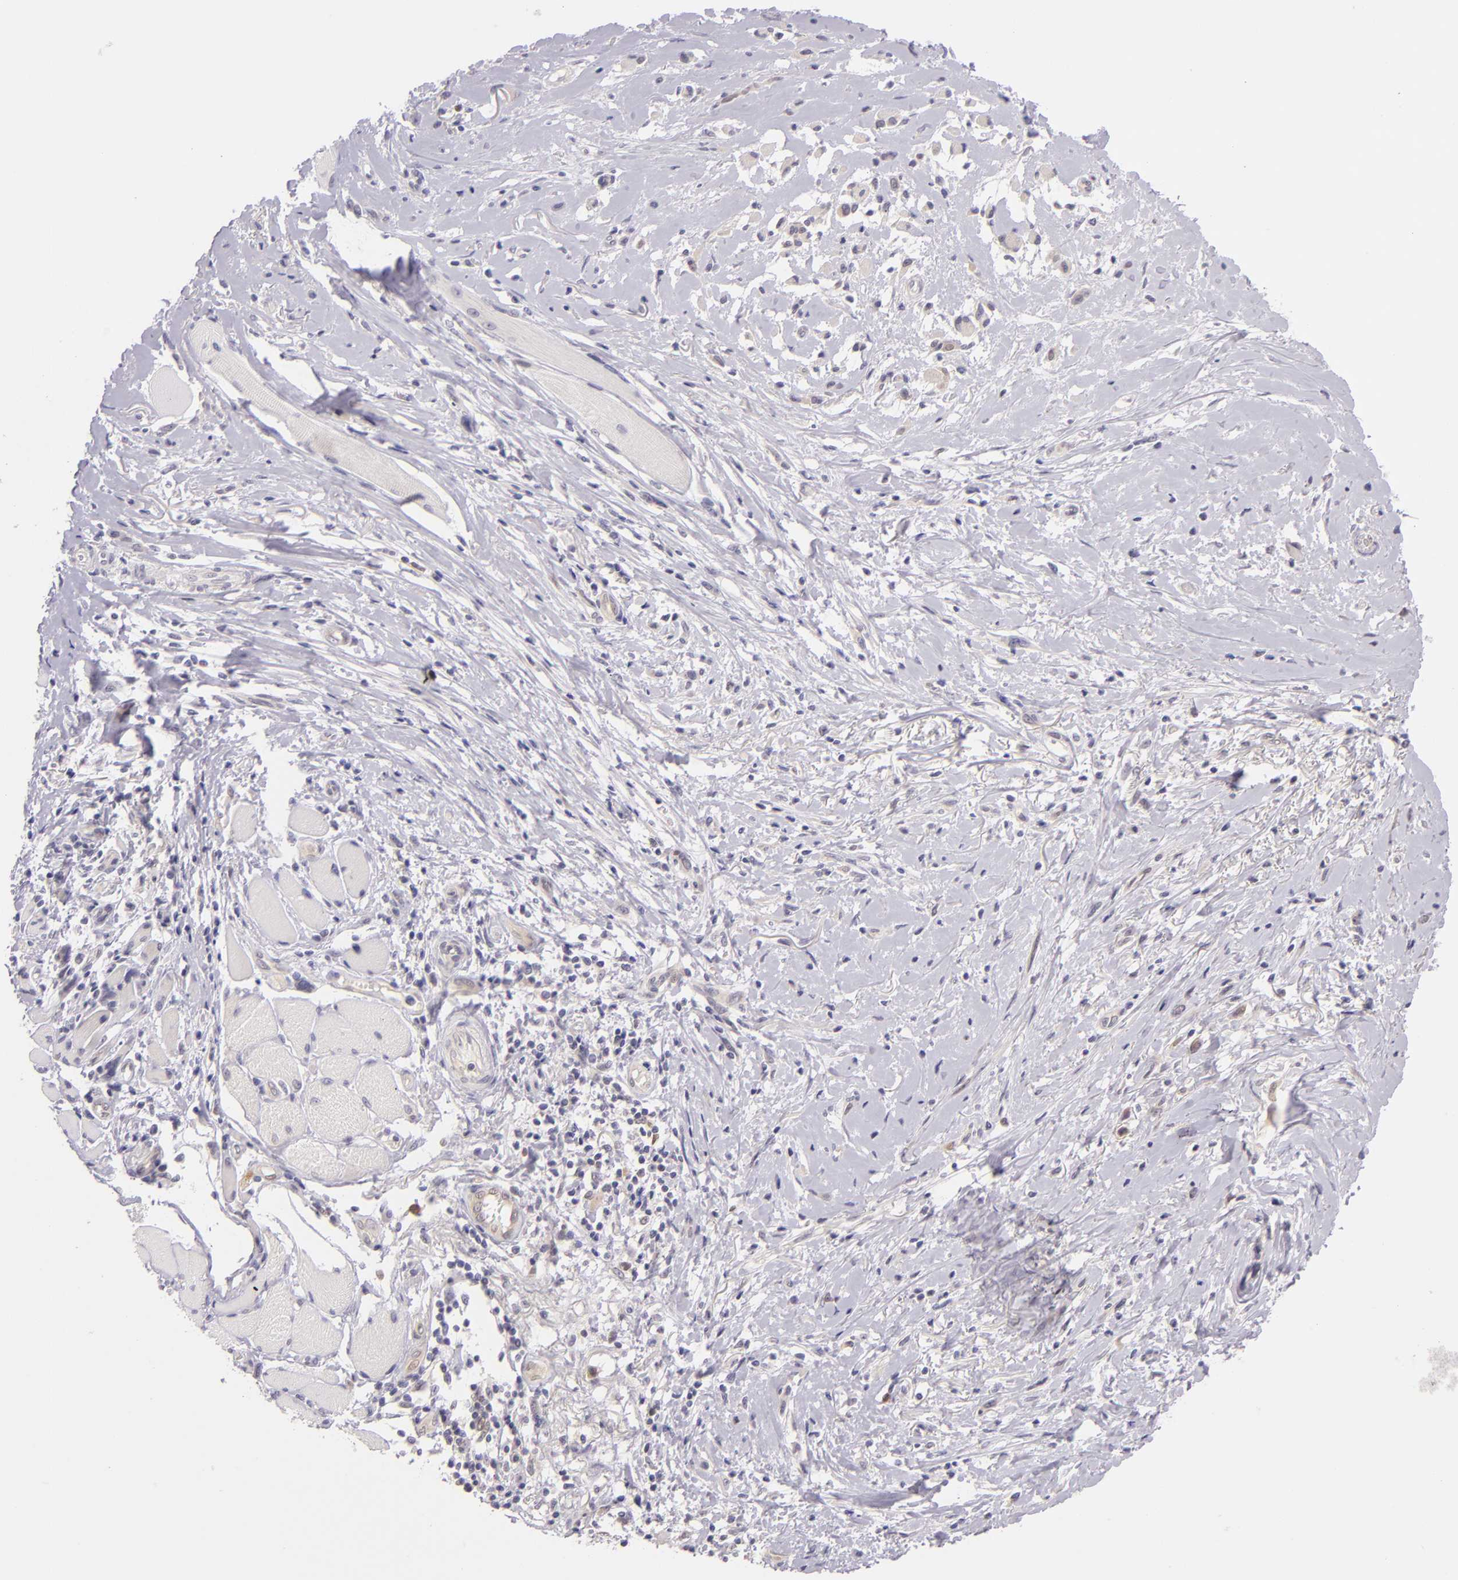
{"staining": {"intensity": "negative", "quantity": "none", "location": "none"}, "tissue": "melanoma", "cell_type": "Tumor cells", "image_type": "cancer", "snomed": [{"axis": "morphology", "description": "Malignant melanoma, NOS"}, {"axis": "topography", "description": "Skin"}], "caption": "An image of malignant melanoma stained for a protein exhibits no brown staining in tumor cells.", "gene": "CSE1L", "patient": {"sex": "male", "age": 91}}